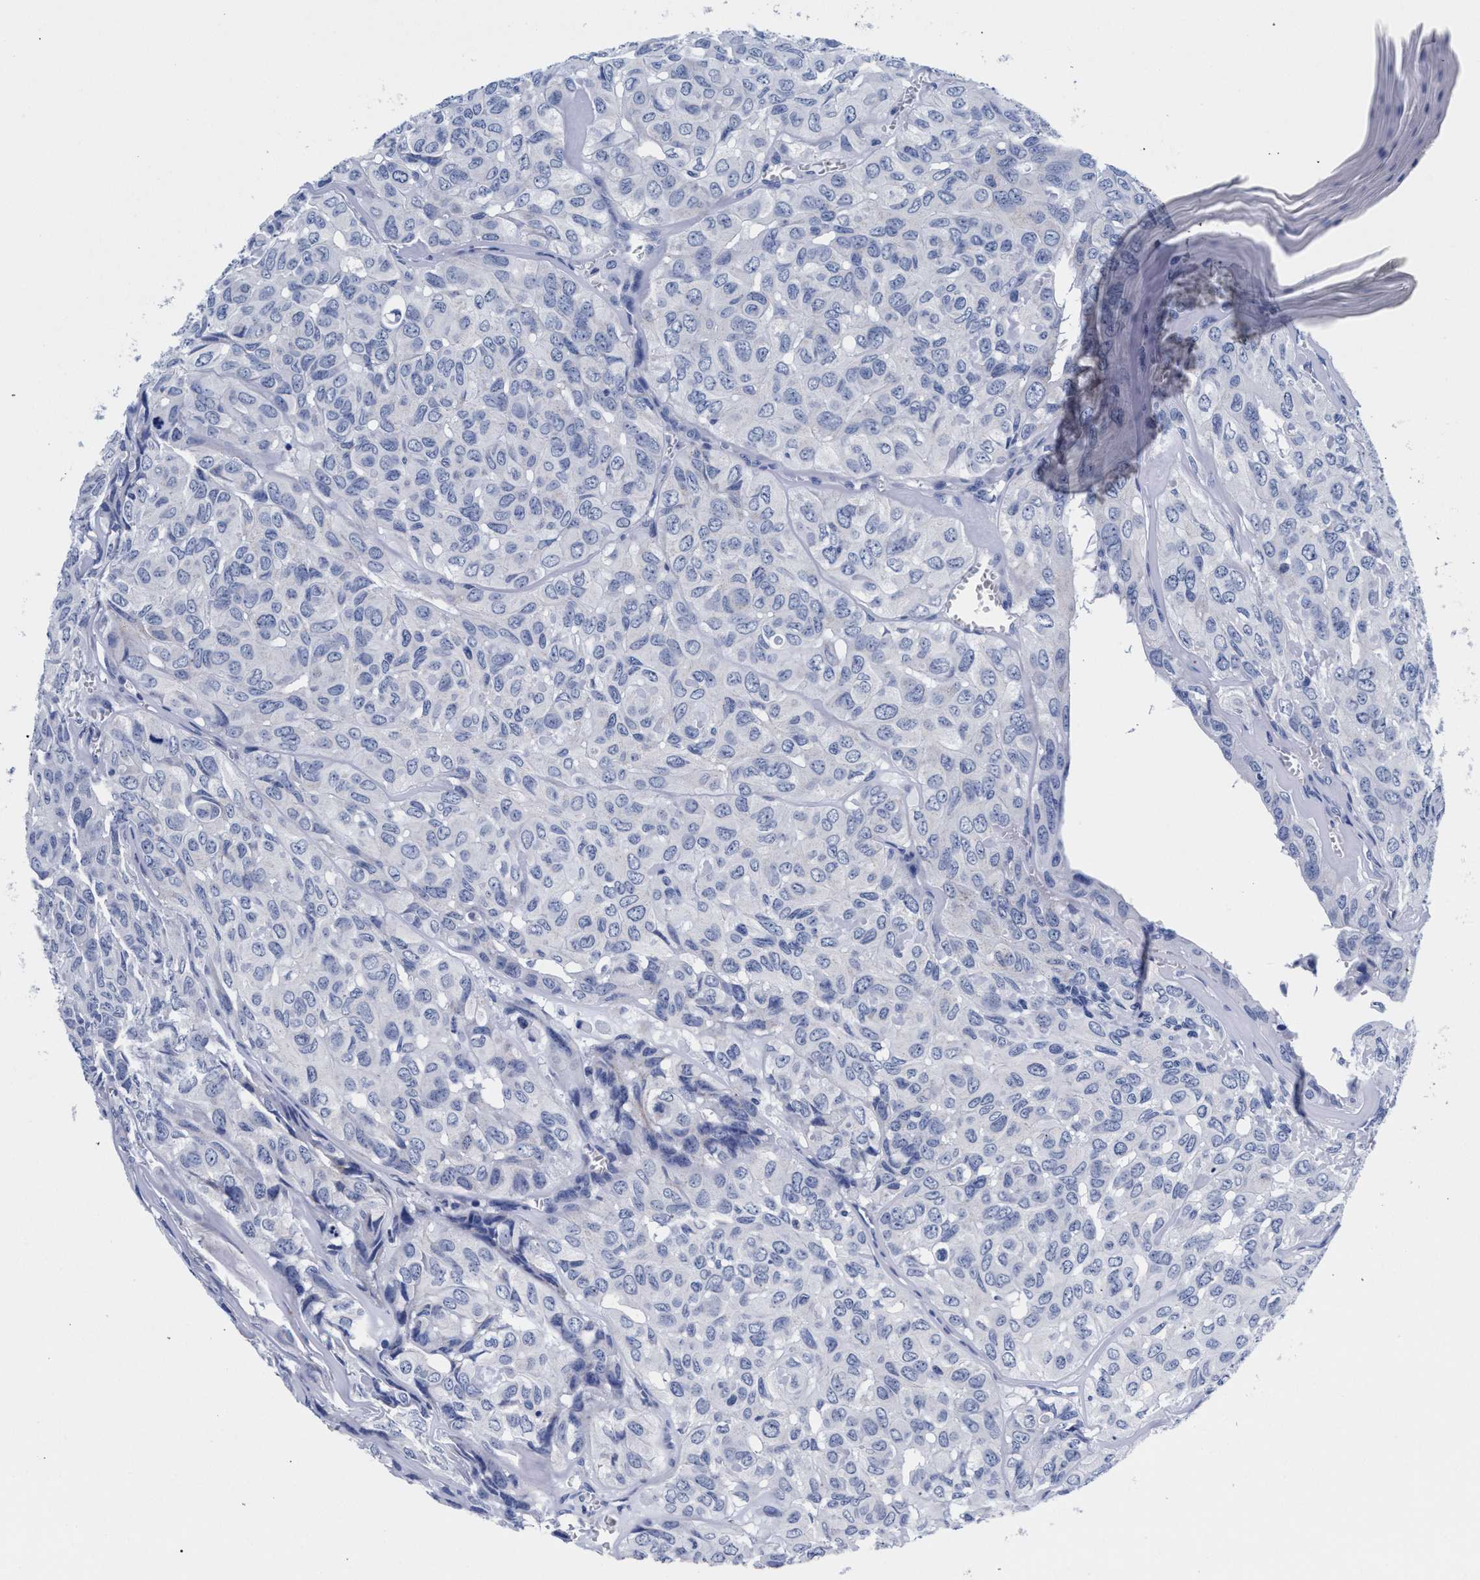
{"staining": {"intensity": "negative", "quantity": "none", "location": "none"}, "tissue": "head and neck cancer", "cell_type": "Tumor cells", "image_type": "cancer", "snomed": [{"axis": "morphology", "description": "Adenocarcinoma, NOS"}, {"axis": "topography", "description": "Salivary gland, NOS"}, {"axis": "topography", "description": "Head-Neck"}], "caption": "DAB immunohistochemical staining of adenocarcinoma (head and neck) demonstrates no significant expression in tumor cells.", "gene": "RAB3B", "patient": {"sex": "female", "age": 76}}